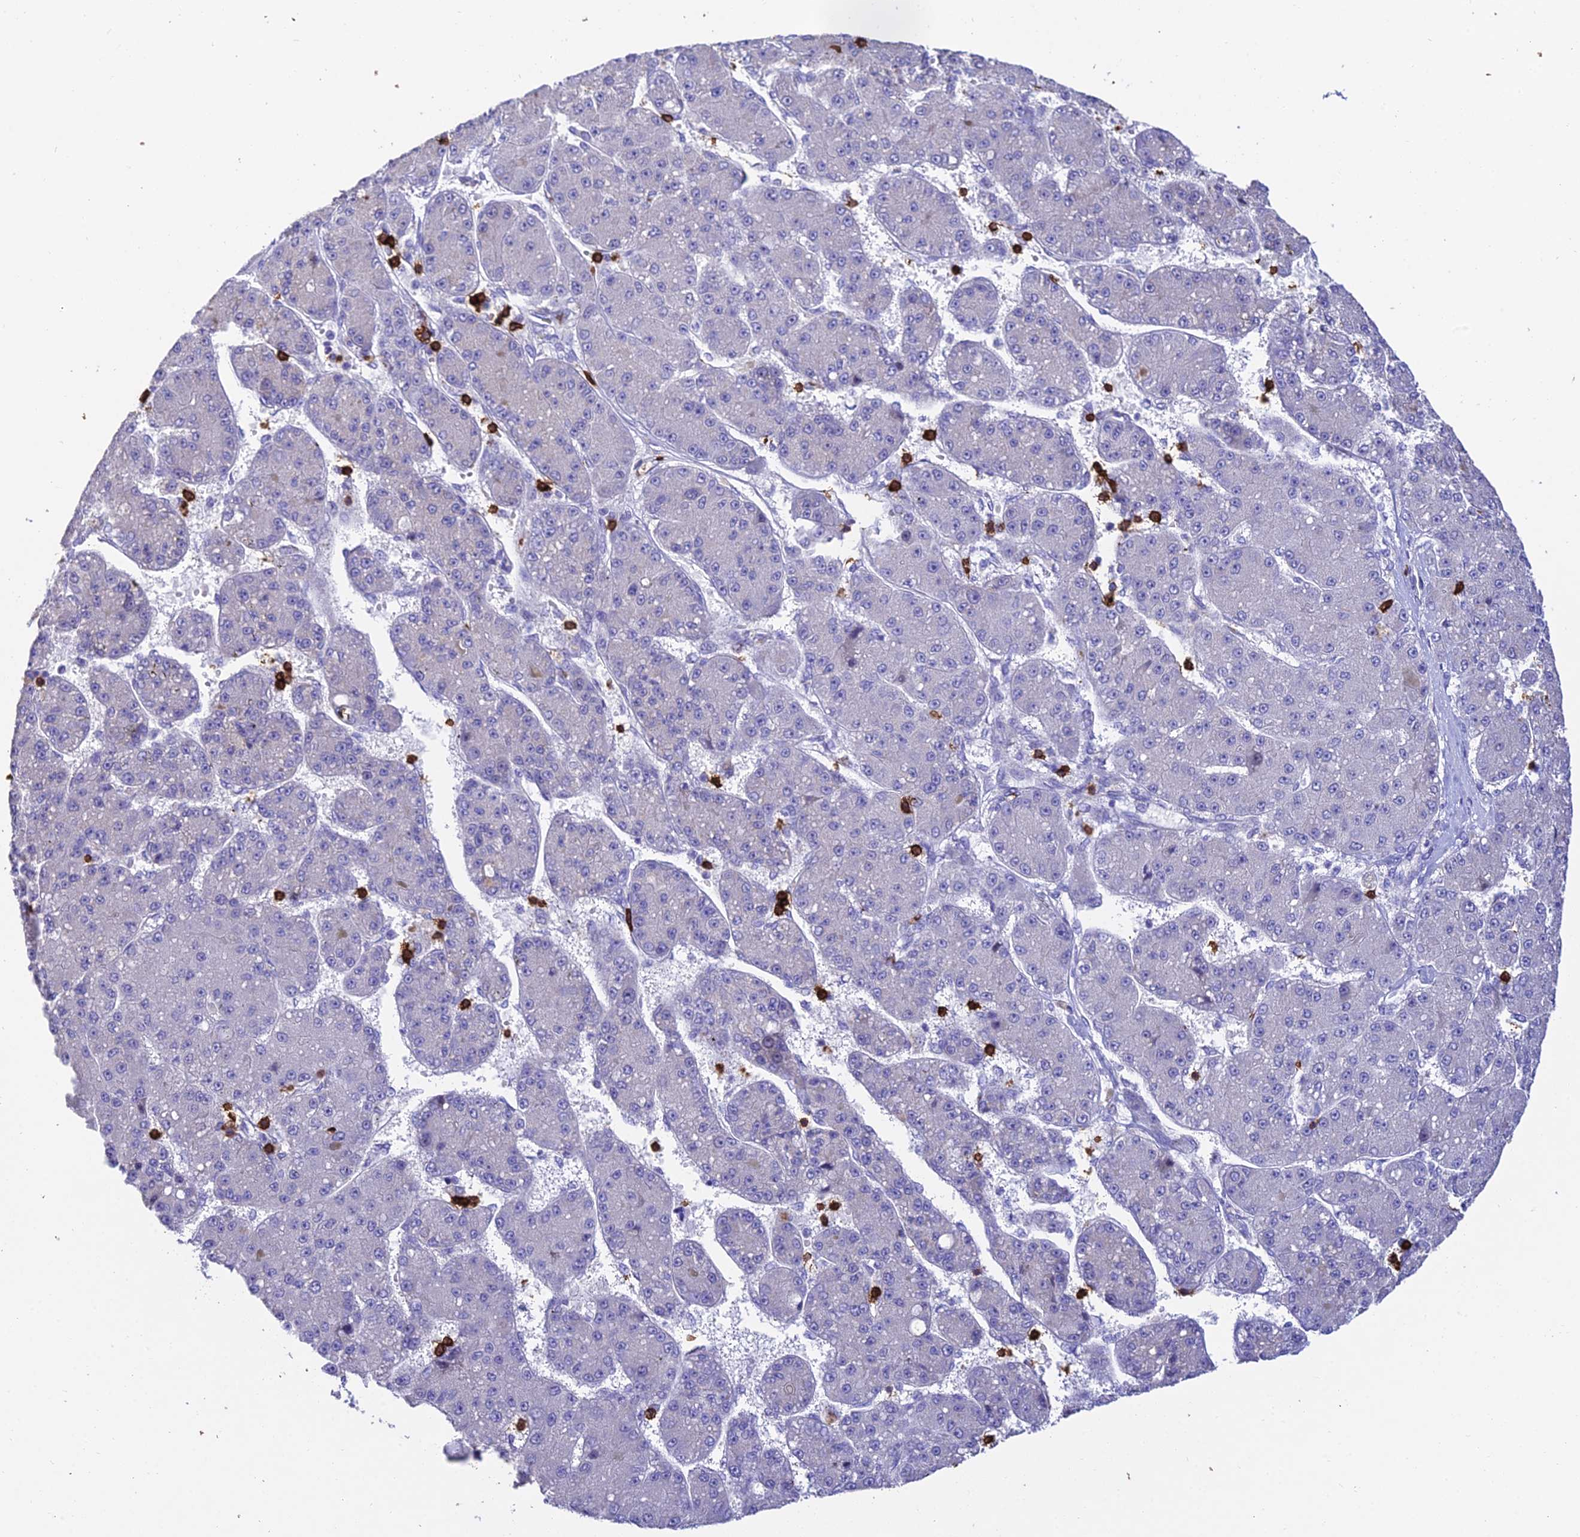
{"staining": {"intensity": "negative", "quantity": "none", "location": "none"}, "tissue": "liver cancer", "cell_type": "Tumor cells", "image_type": "cancer", "snomed": [{"axis": "morphology", "description": "Carcinoma, Hepatocellular, NOS"}, {"axis": "topography", "description": "Liver"}], "caption": "Image shows no protein expression in tumor cells of hepatocellular carcinoma (liver) tissue. (DAB immunohistochemistry (IHC) with hematoxylin counter stain).", "gene": "PTPRCAP", "patient": {"sex": "male", "age": 67}}